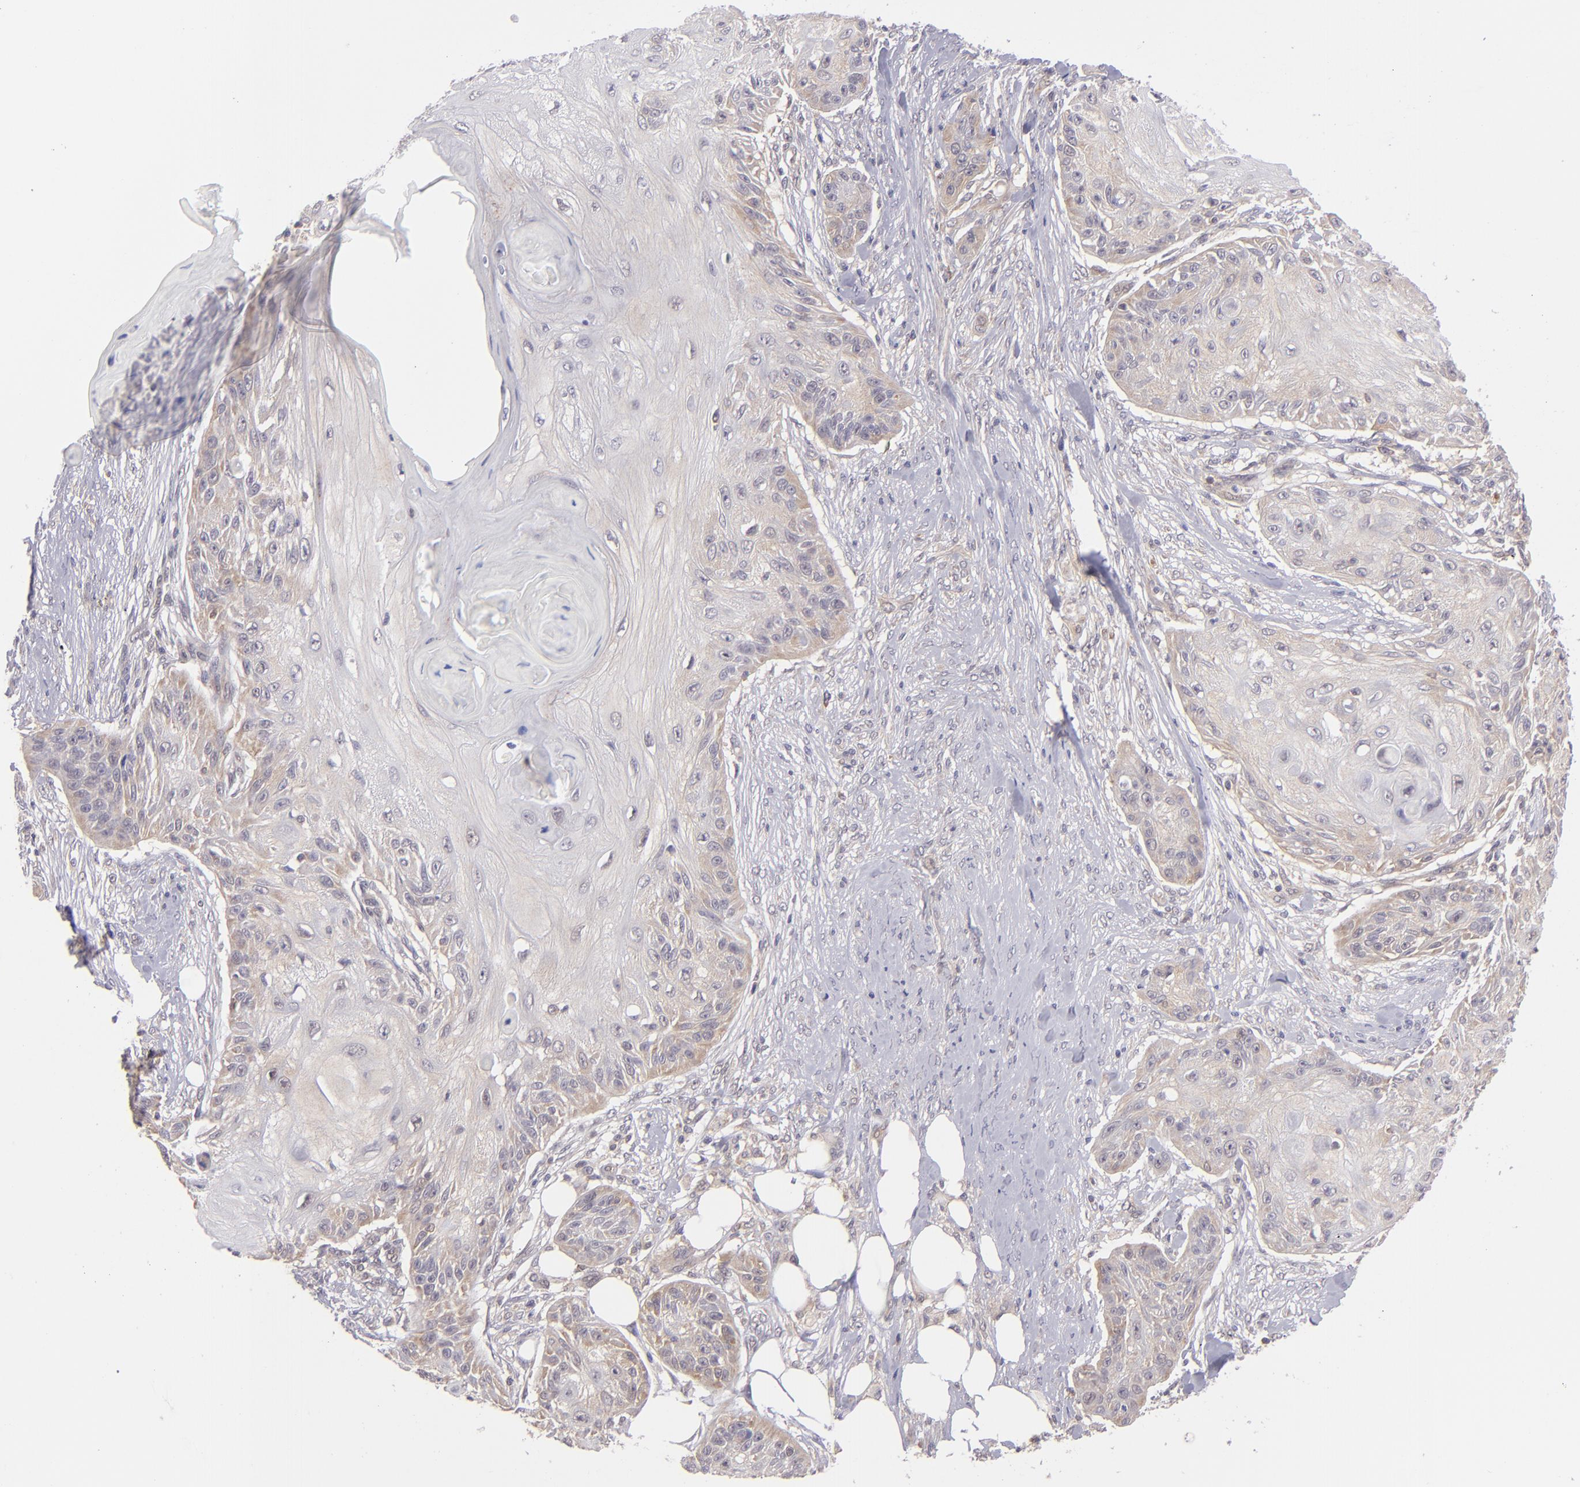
{"staining": {"intensity": "weak", "quantity": "25%-75%", "location": "cytoplasmic/membranous"}, "tissue": "skin cancer", "cell_type": "Tumor cells", "image_type": "cancer", "snomed": [{"axis": "morphology", "description": "Squamous cell carcinoma, NOS"}, {"axis": "topography", "description": "Skin"}], "caption": "IHC photomicrograph of neoplastic tissue: human skin cancer stained using IHC exhibits low levels of weak protein expression localized specifically in the cytoplasmic/membranous of tumor cells, appearing as a cytoplasmic/membranous brown color.", "gene": "PTPN13", "patient": {"sex": "female", "age": 88}}